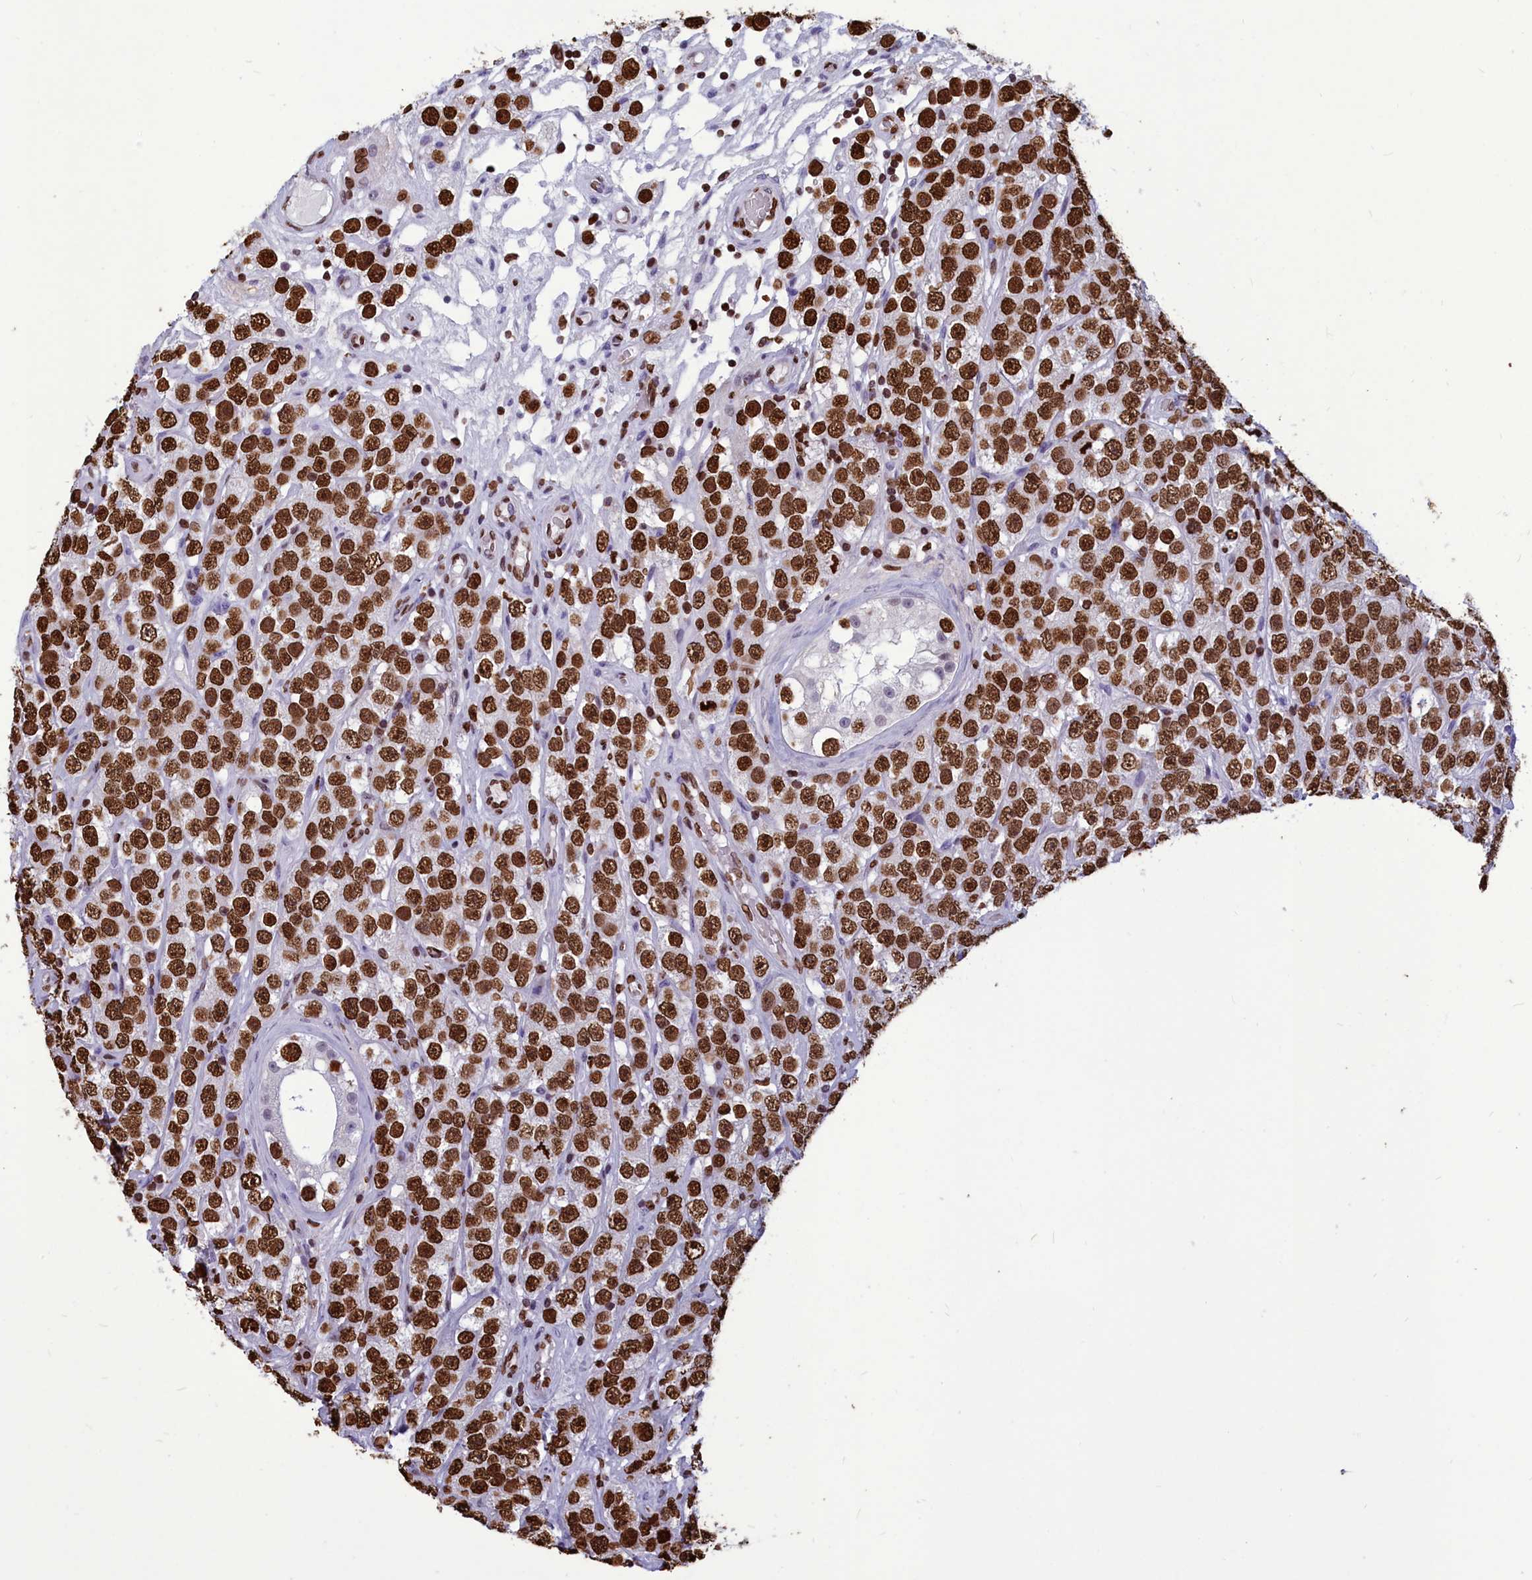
{"staining": {"intensity": "strong", "quantity": ">75%", "location": "nuclear"}, "tissue": "testis cancer", "cell_type": "Tumor cells", "image_type": "cancer", "snomed": [{"axis": "morphology", "description": "Seminoma, NOS"}, {"axis": "topography", "description": "Testis"}], "caption": "IHC of seminoma (testis) demonstrates high levels of strong nuclear expression in approximately >75% of tumor cells.", "gene": "AKAP17A", "patient": {"sex": "male", "age": 28}}